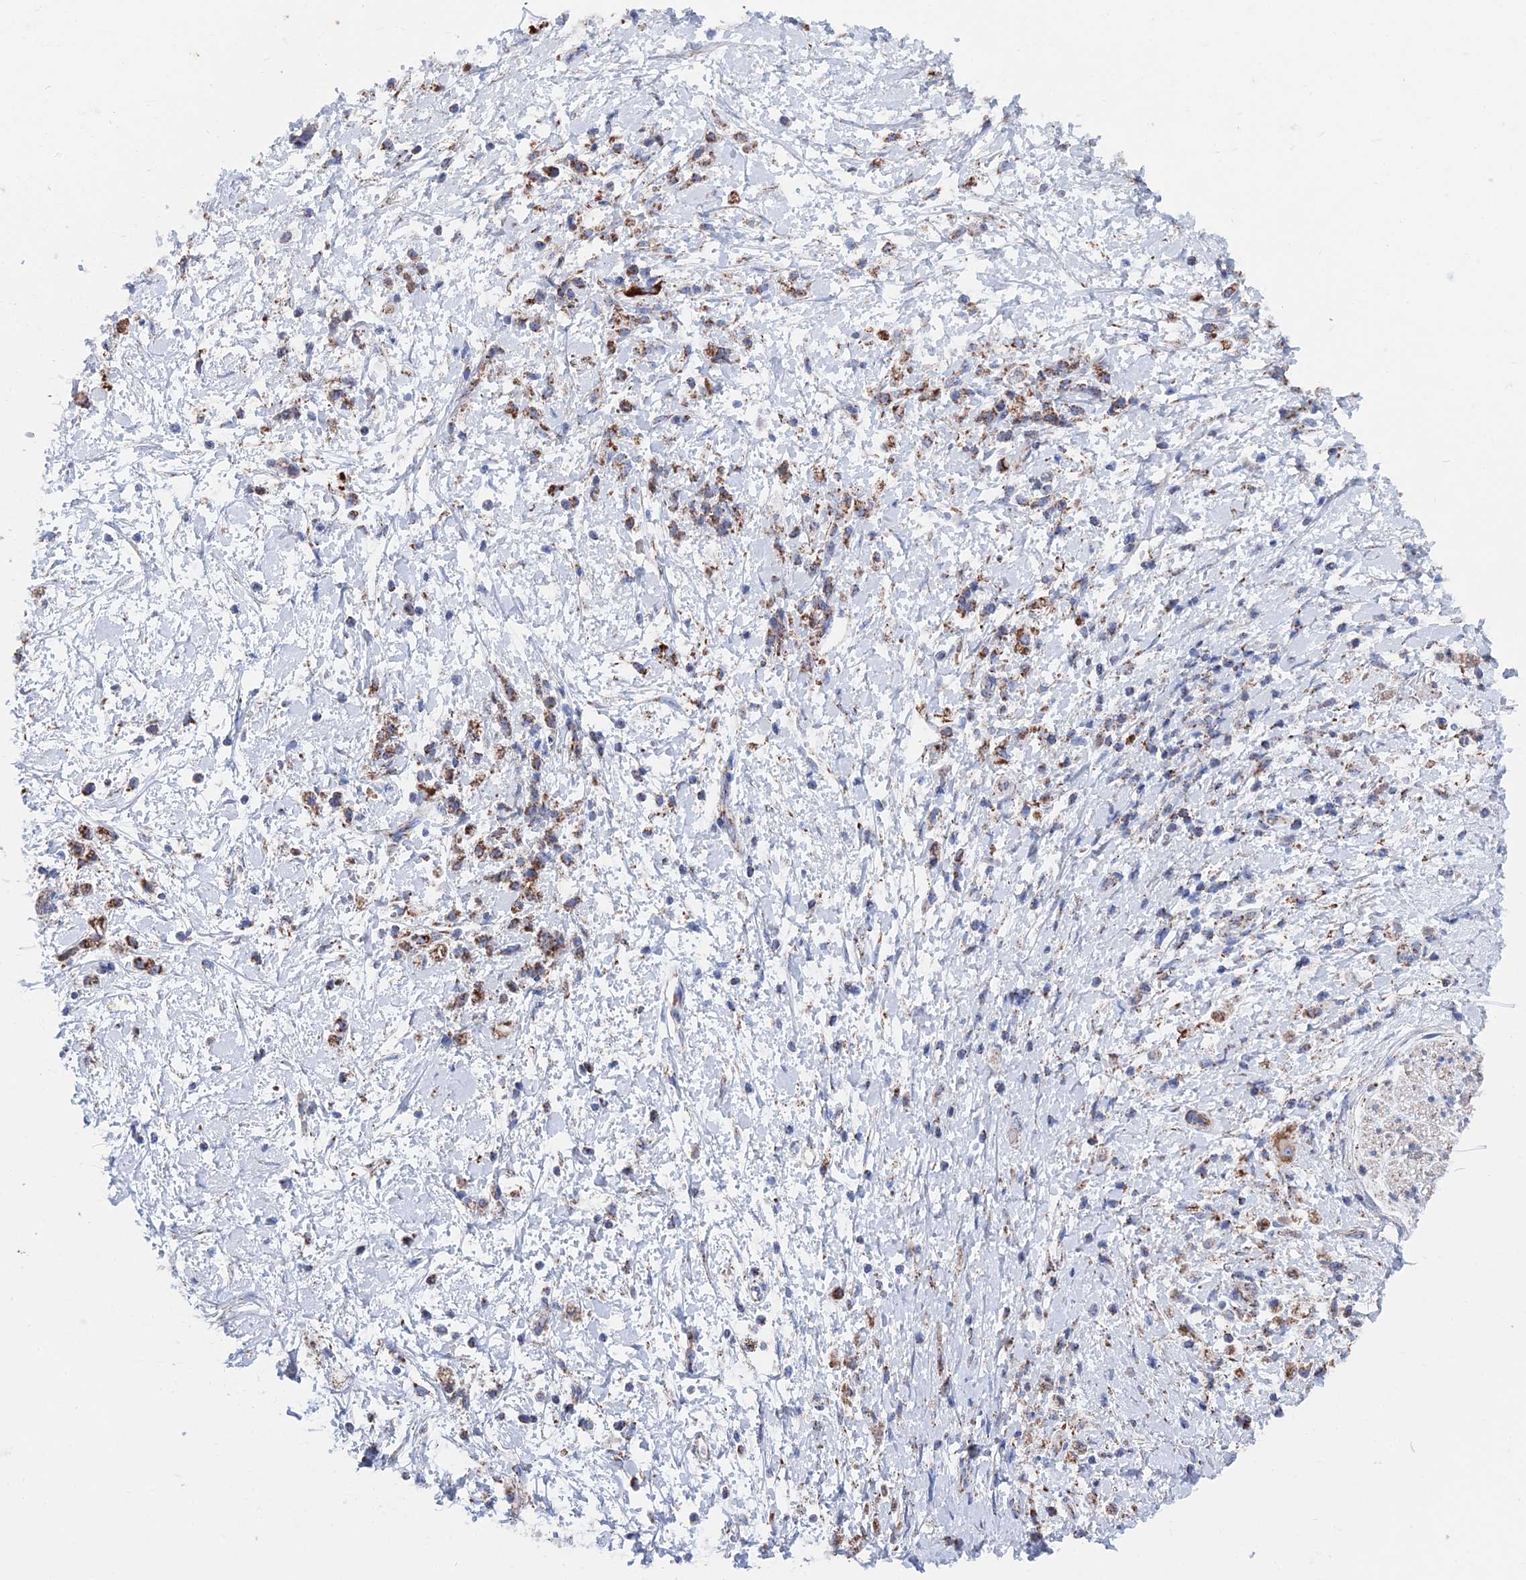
{"staining": {"intensity": "strong", "quantity": ">75%", "location": "cytoplasmic/membranous"}, "tissue": "stomach cancer", "cell_type": "Tumor cells", "image_type": "cancer", "snomed": [{"axis": "morphology", "description": "Adenocarcinoma, NOS"}, {"axis": "topography", "description": "Stomach"}], "caption": "Immunohistochemical staining of stomach cancer displays high levels of strong cytoplasmic/membranous protein expression in approximately >75% of tumor cells.", "gene": "IFT80", "patient": {"sex": "female", "age": 60}}